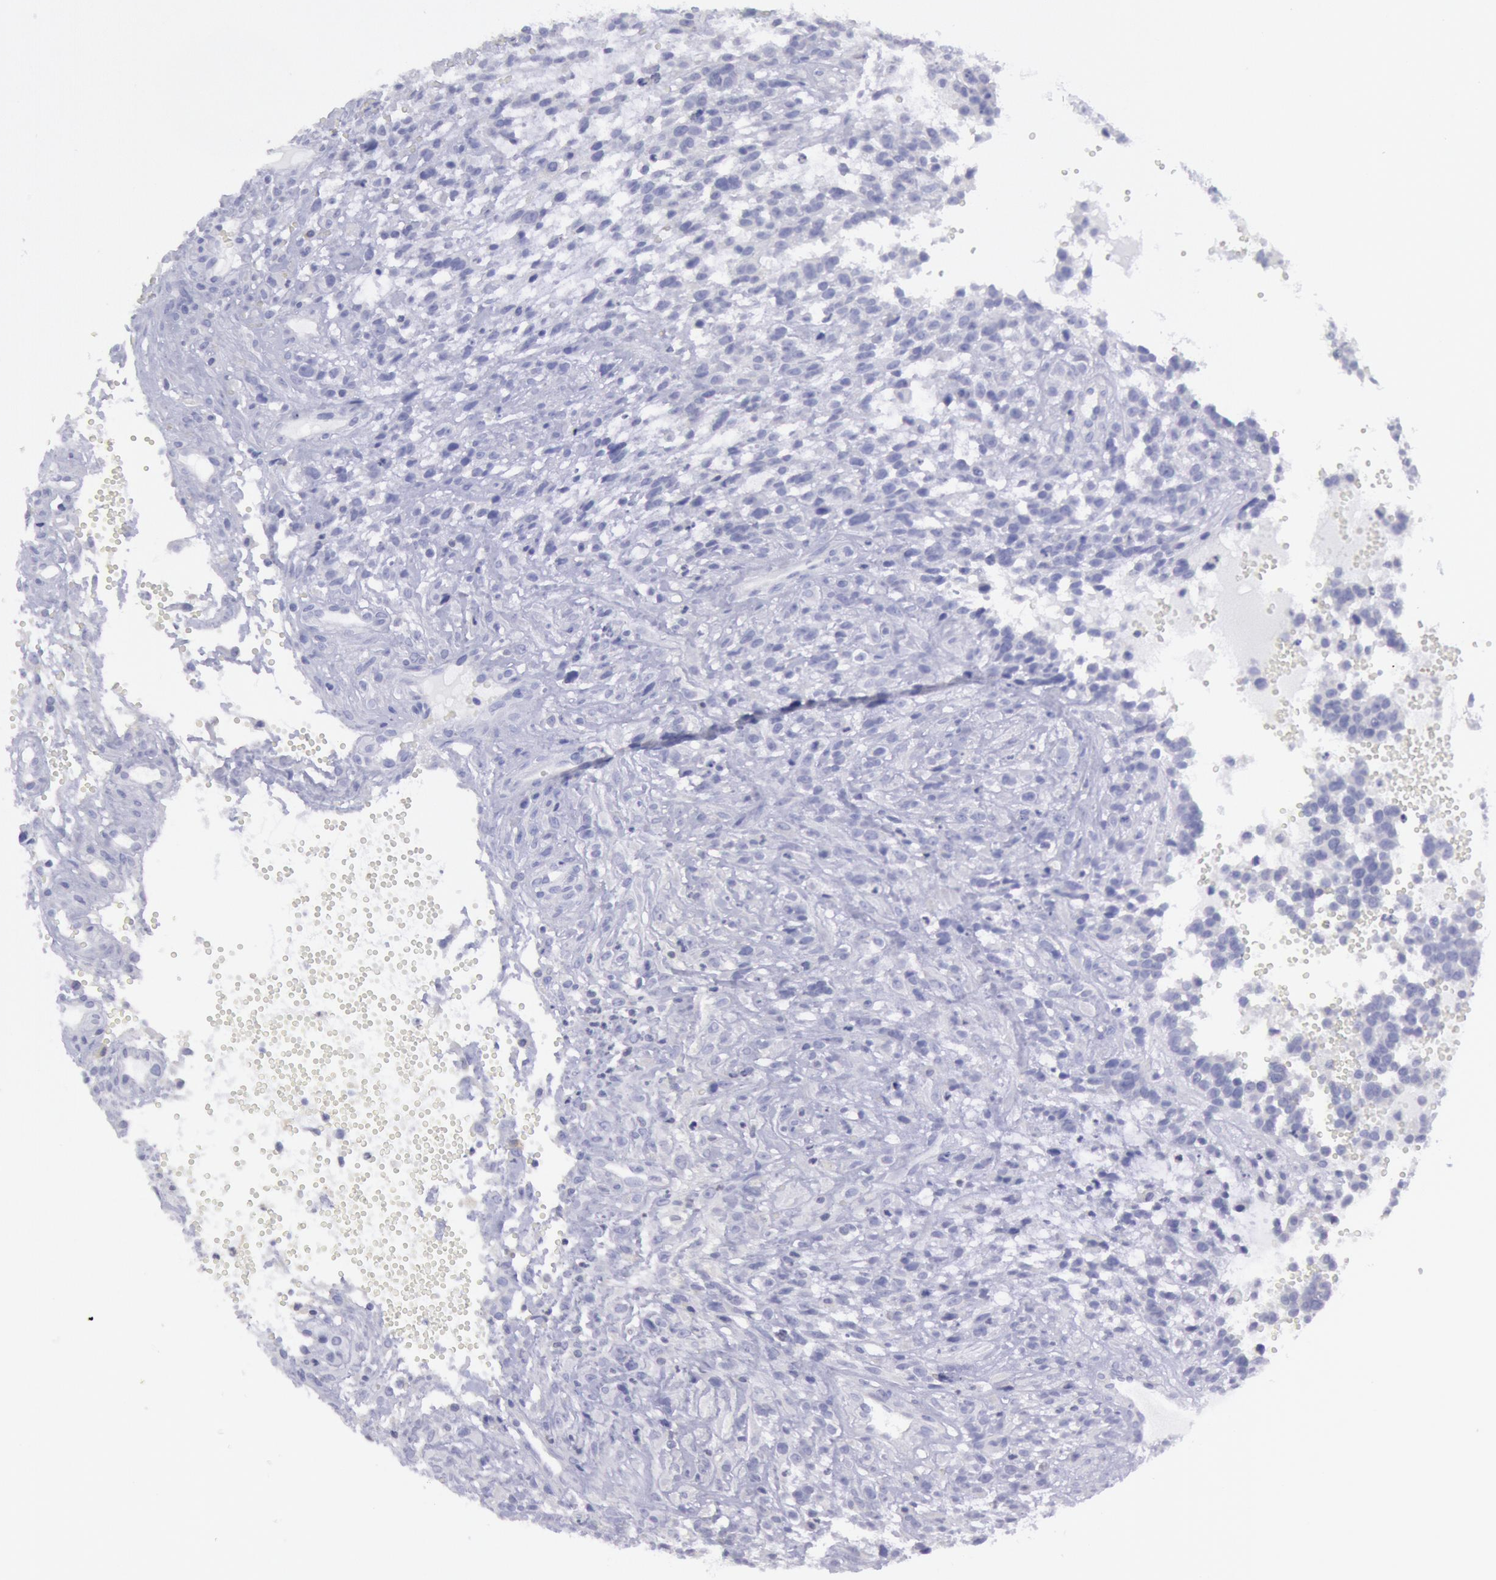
{"staining": {"intensity": "negative", "quantity": "none", "location": "none"}, "tissue": "glioma", "cell_type": "Tumor cells", "image_type": "cancer", "snomed": [{"axis": "morphology", "description": "Glioma, malignant, High grade"}, {"axis": "topography", "description": "Brain"}], "caption": "DAB immunohistochemical staining of human glioma demonstrates no significant positivity in tumor cells. (DAB (3,3'-diaminobenzidine) immunohistochemistry visualized using brightfield microscopy, high magnification).", "gene": "MYH7", "patient": {"sex": "male", "age": 66}}